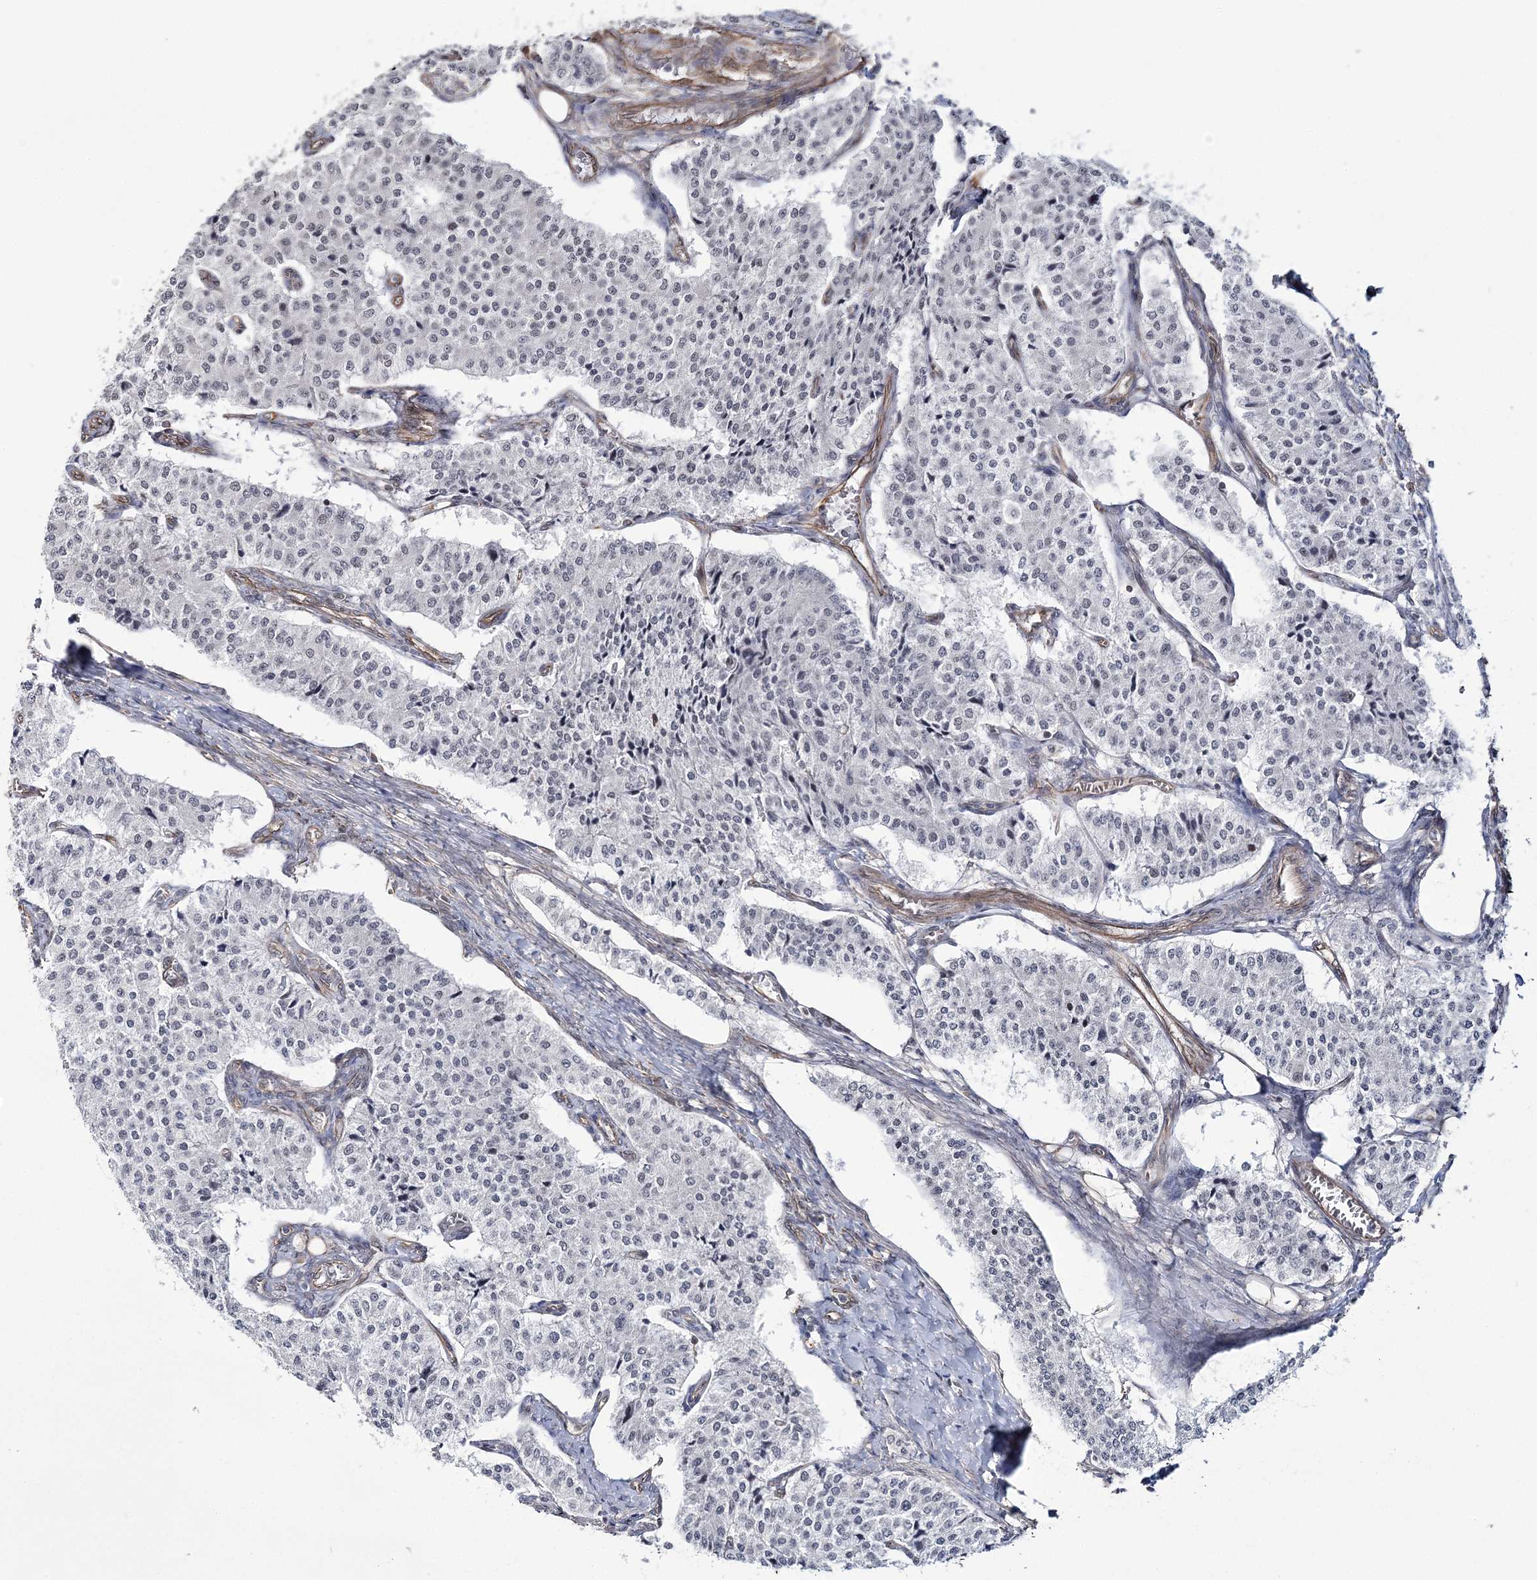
{"staining": {"intensity": "negative", "quantity": "none", "location": "none"}, "tissue": "carcinoid", "cell_type": "Tumor cells", "image_type": "cancer", "snomed": [{"axis": "morphology", "description": "Carcinoid, malignant, NOS"}, {"axis": "topography", "description": "Colon"}], "caption": "This is an IHC image of carcinoid. There is no positivity in tumor cells.", "gene": "ATP11B", "patient": {"sex": "female", "age": 52}}